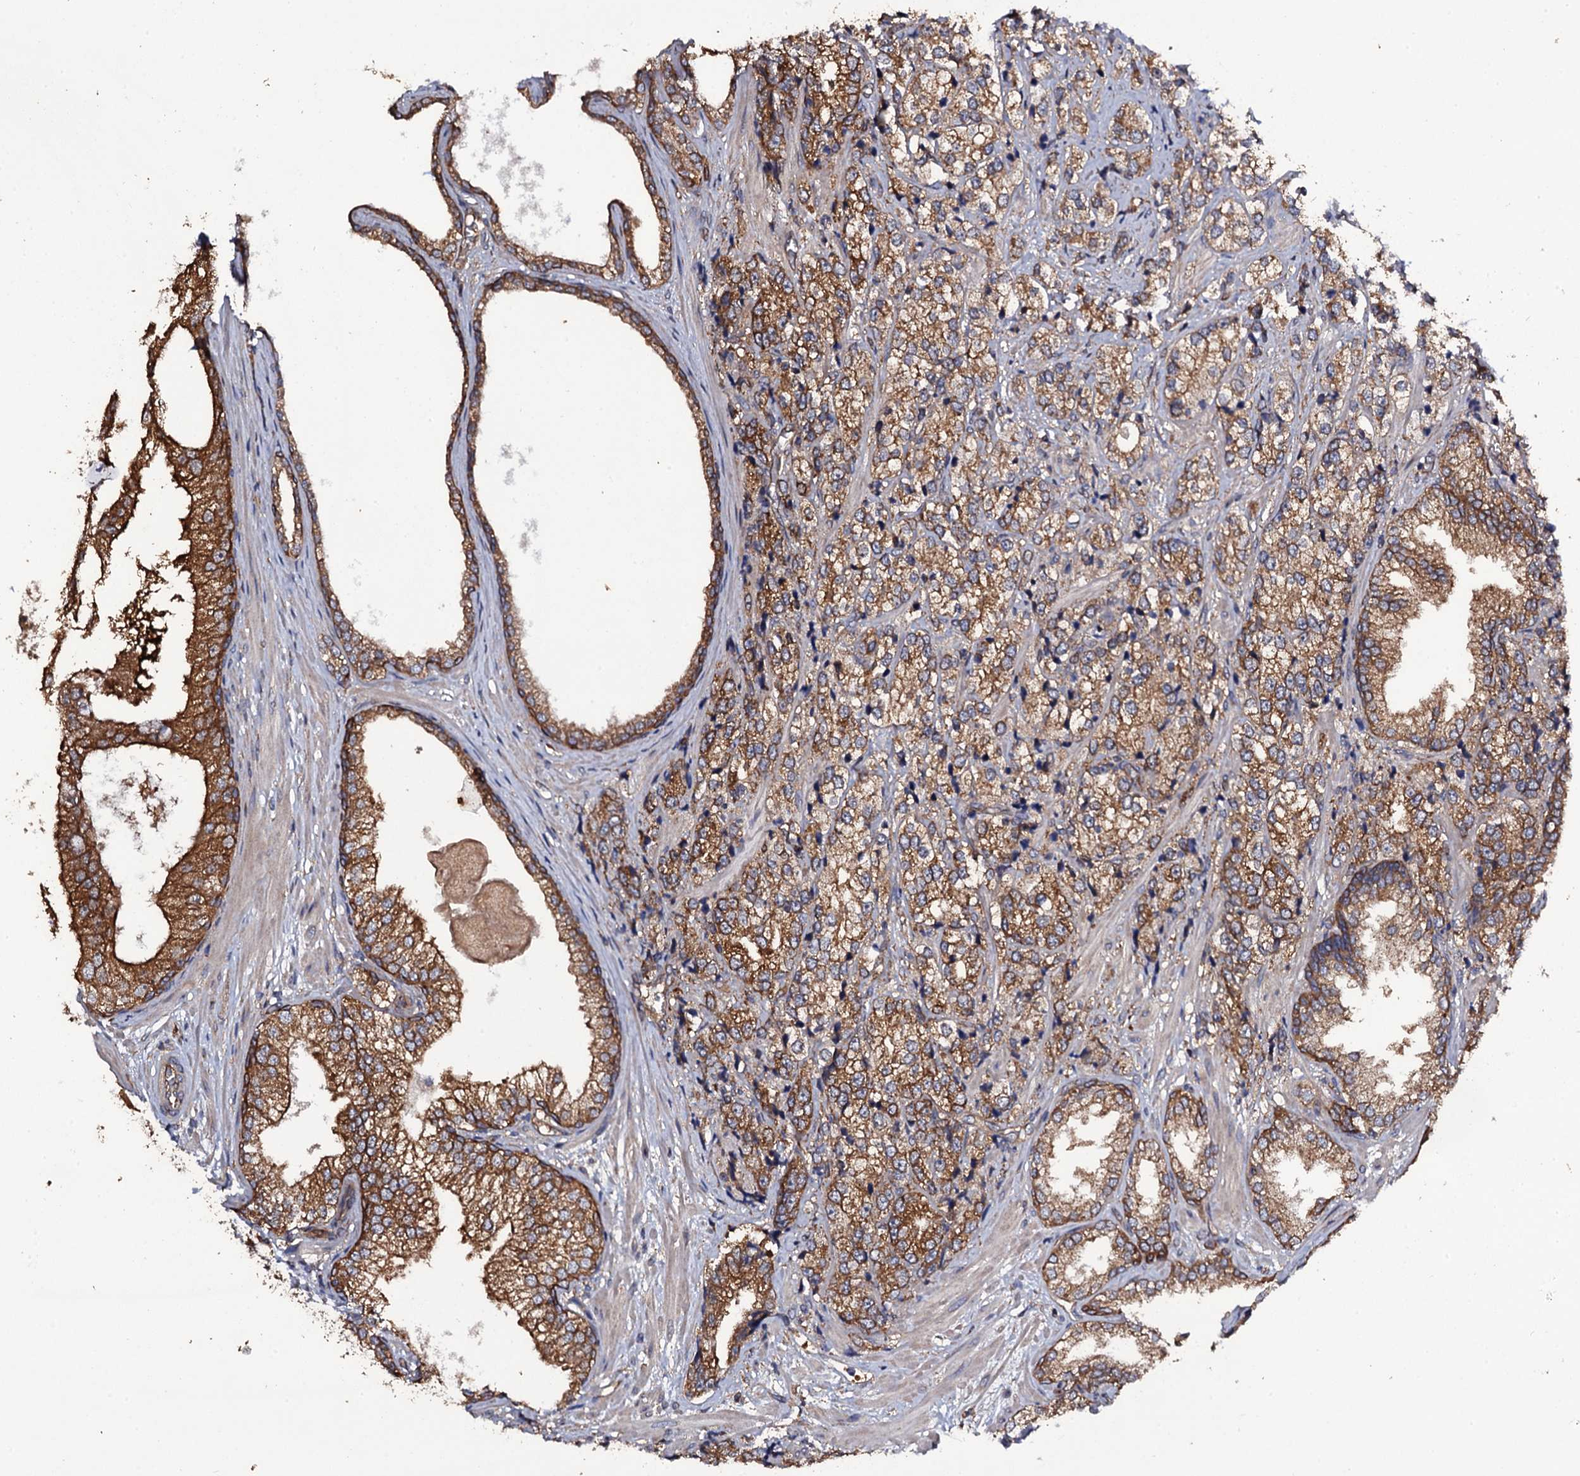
{"staining": {"intensity": "moderate", "quantity": ">75%", "location": "cytoplasmic/membranous"}, "tissue": "prostate cancer", "cell_type": "Tumor cells", "image_type": "cancer", "snomed": [{"axis": "morphology", "description": "Adenocarcinoma, High grade"}, {"axis": "topography", "description": "Prostate"}], "caption": "A high-resolution photomicrograph shows IHC staining of prostate cancer (adenocarcinoma (high-grade)), which displays moderate cytoplasmic/membranous positivity in approximately >75% of tumor cells. (DAB (3,3'-diaminobenzidine) = brown stain, brightfield microscopy at high magnification).", "gene": "TTC23", "patient": {"sex": "male", "age": 69}}